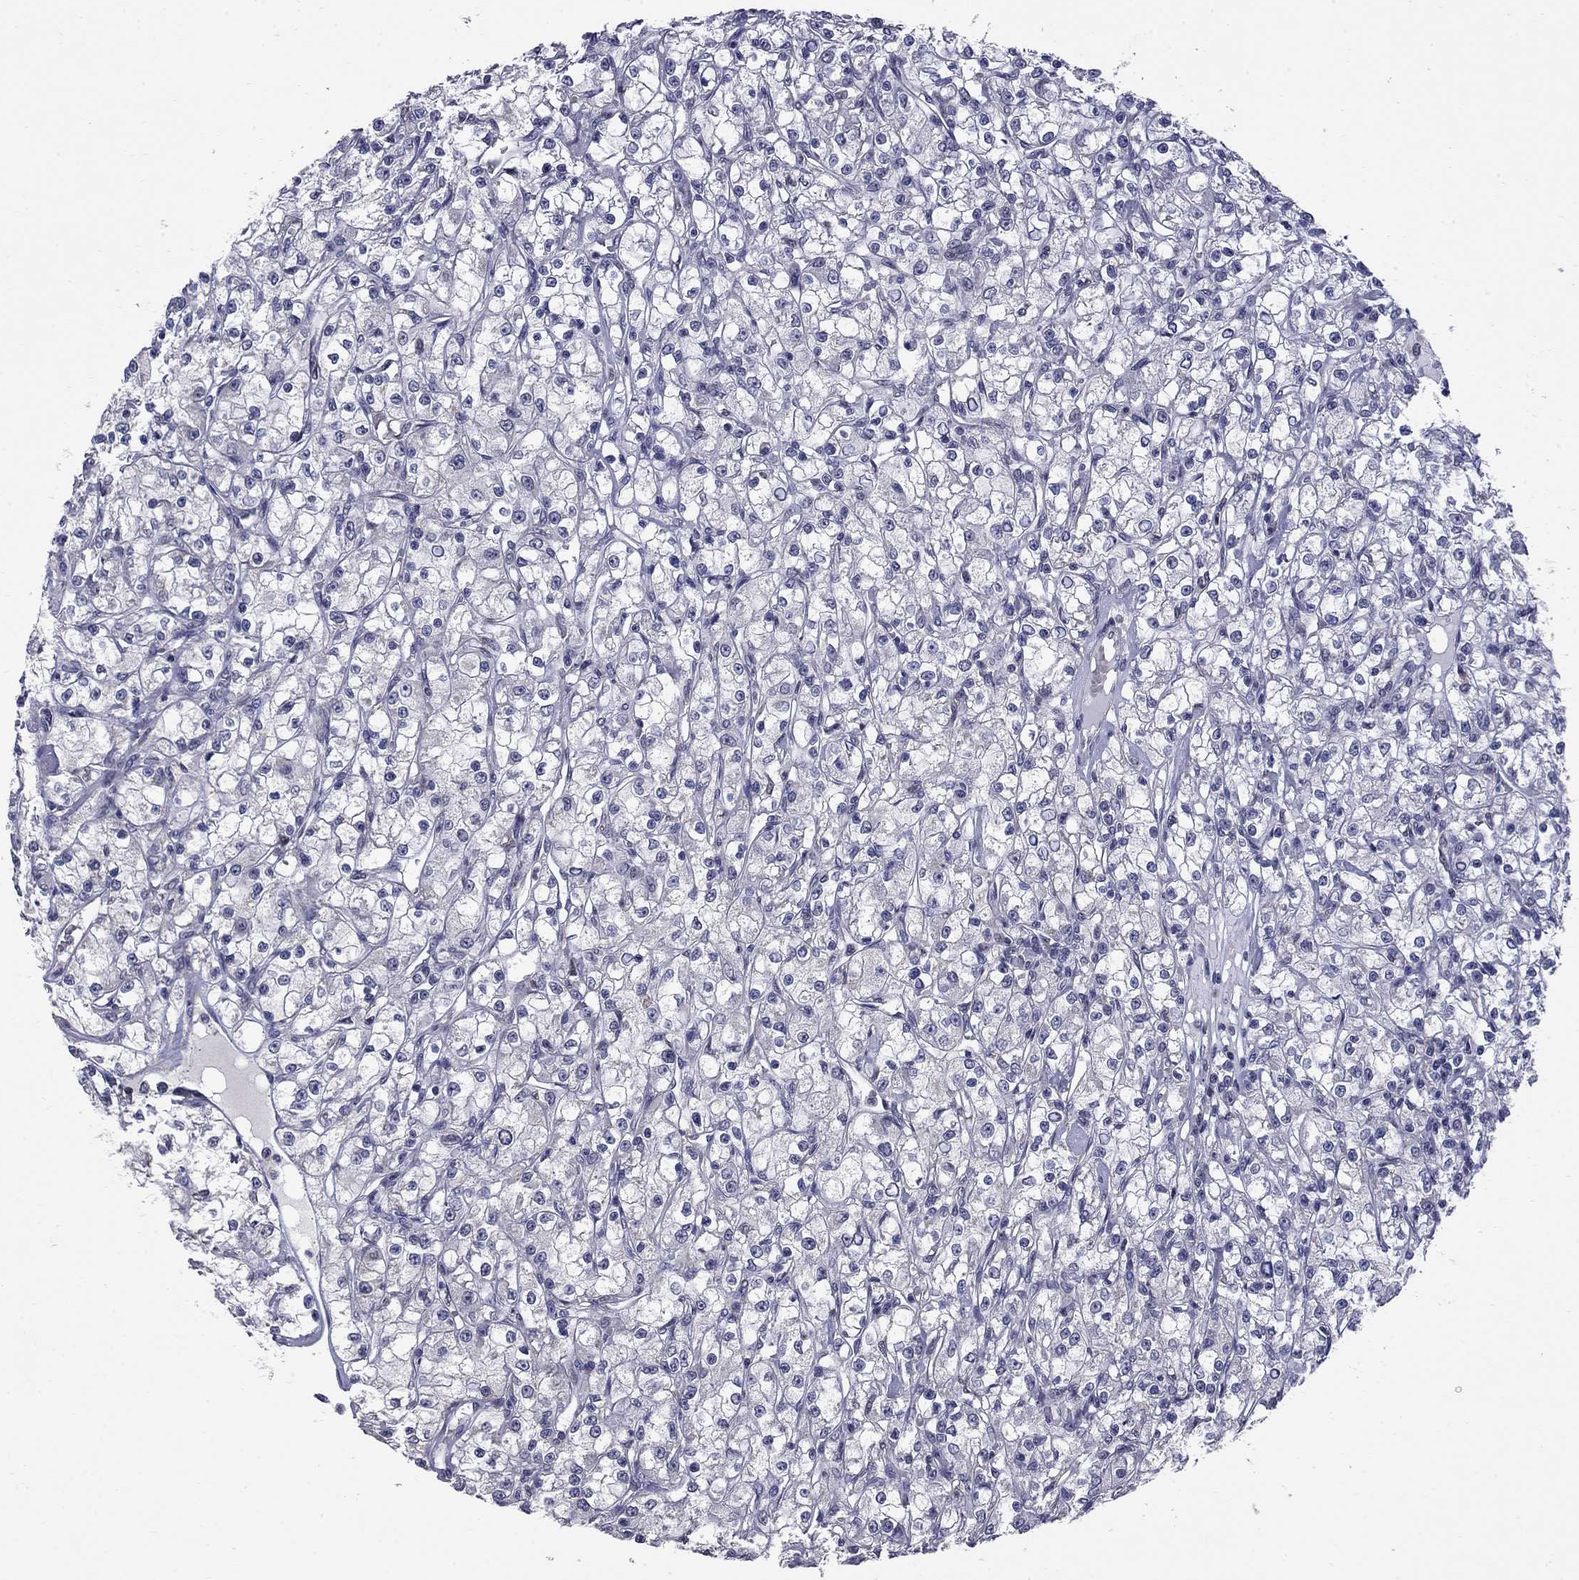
{"staining": {"intensity": "negative", "quantity": "none", "location": "none"}, "tissue": "renal cancer", "cell_type": "Tumor cells", "image_type": "cancer", "snomed": [{"axis": "morphology", "description": "Adenocarcinoma, NOS"}, {"axis": "topography", "description": "Kidney"}], "caption": "Photomicrograph shows no significant protein positivity in tumor cells of renal cancer (adenocarcinoma). Nuclei are stained in blue.", "gene": "HTR4", "patient": {"sex": "female", "age": 59}}